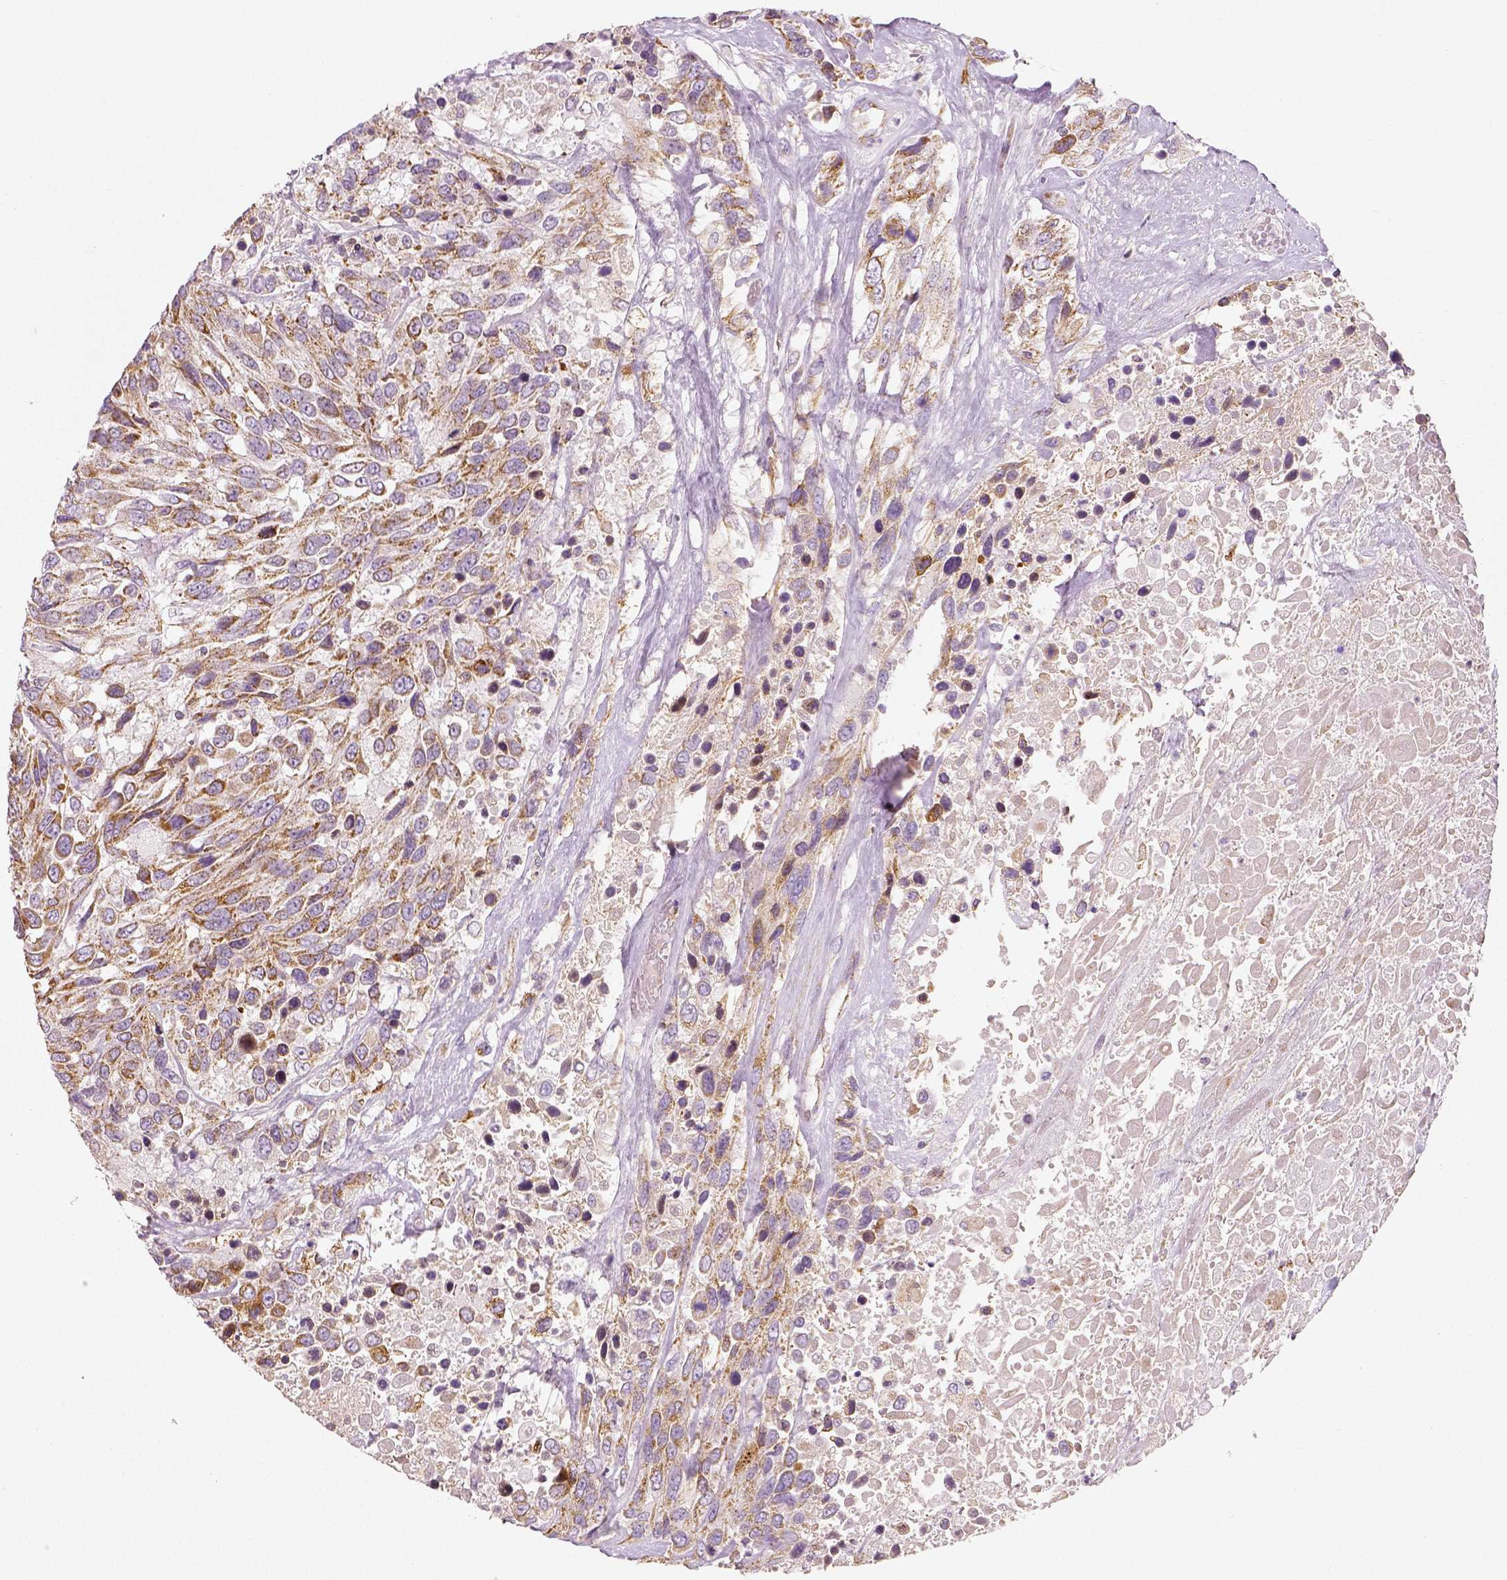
{"staining": {"intensity": "moderate", "quantity": ">75%", "location": "cytoplasmic/membranous"}, "tissue": "urothelial cancer", "cell_type": "Tumor cells", "image_type": "cancer", "snomed": [{"axis": "morphology", "description": "Urothelial carcinoma, High grade"}, {"axis": "topography", "description": "Urinary bladder"}], "caption": "Approximately >75% of tumor cells in urothelial carcinoma (high-grade) show moderate cytoplasmic/membranous protein staining as visualized by brown immunohistochemical staining.", "gene": "PGAM5", "patient": {"sex": "female", "age": 70}}